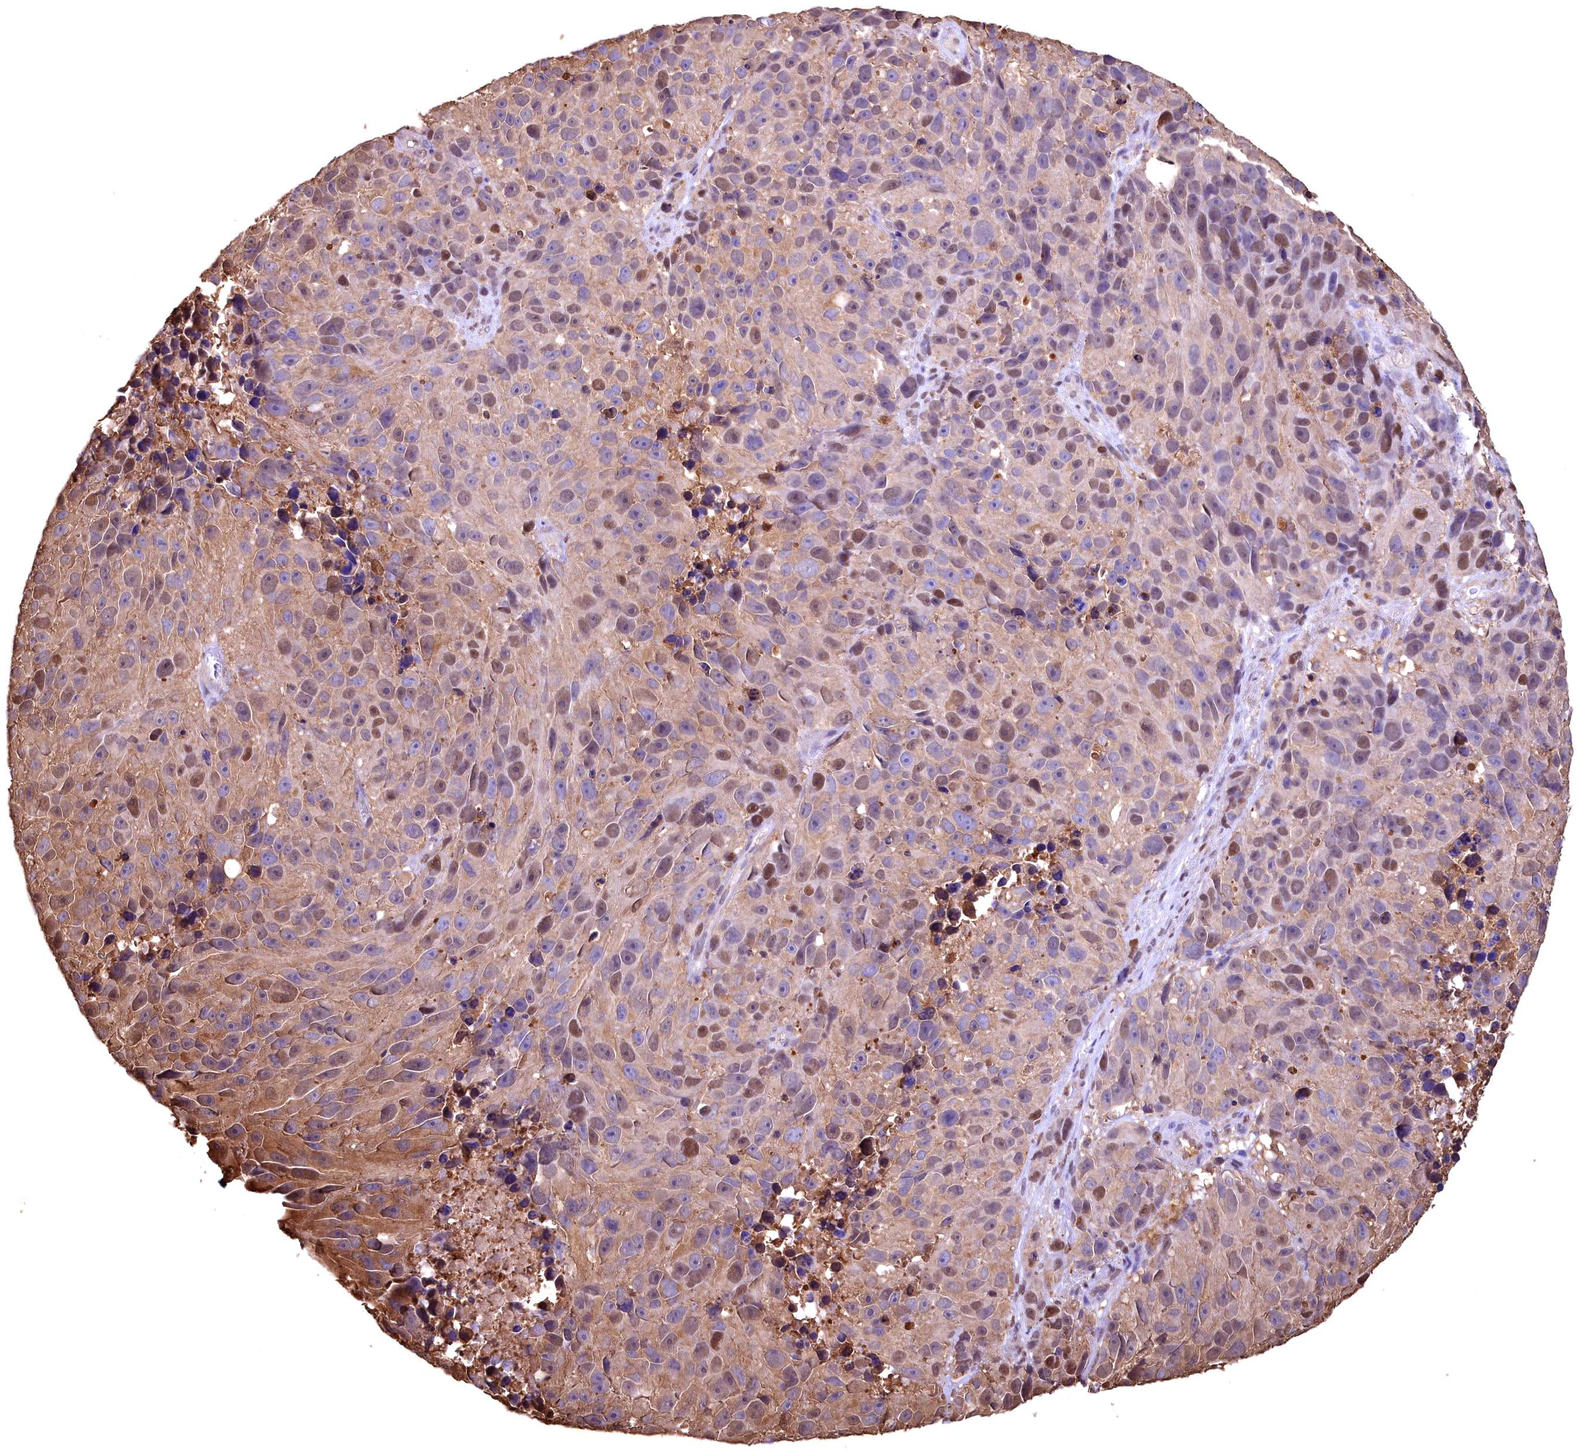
{"staining": {"intensity": "moderate", "quantity": ">75%", "location": "cytoplasmic/membranous,nuclear"}, "tissue": "melanoma", "cell_type": "Tumor cells", "image_type": "cancer", "snomed": [{"axis": "morphology", "description": "Malignant melanoma, NOS"}, {"axis": "topography", "description": "Skin"}], "caption": "This micrograph exhibits malignant melanoma stained with IHC to label a protein in brown. The cytoplasmic/membranous and nuclear of tumor cells show moderate positivity for the protein. Nuclei are counter-stained blue.", "gene": "GAPDH", "patient": {"sex": "male", "age": 84}}